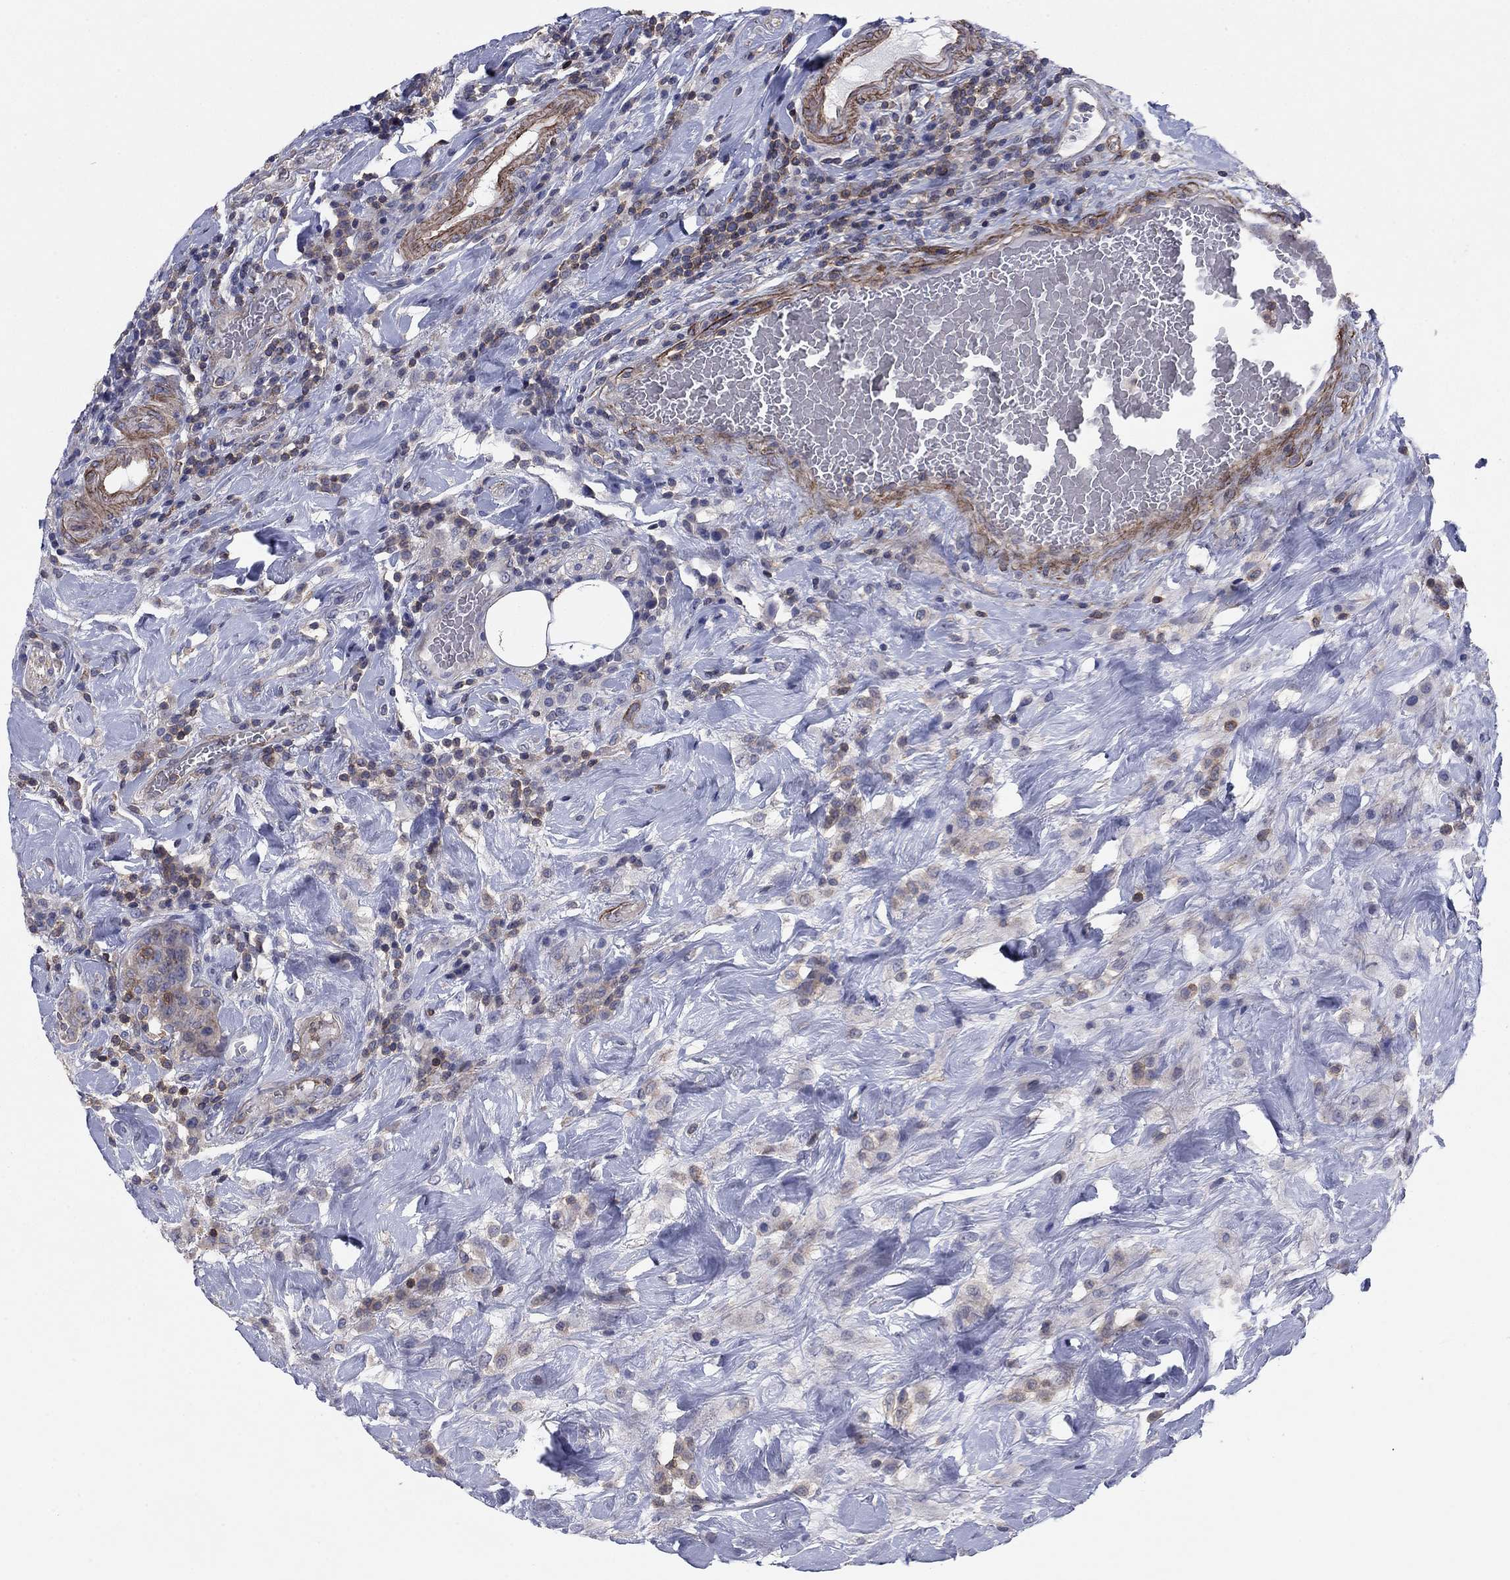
{"staining": {"intensity": "negative", "quantity": "none", "location": "none"}, "tissue": "colorectal cancer", "cell_type": "Tumor cells", "image_type": "cancer", "snomed": [{"axis": "morphology", "description": "Adenocarcinoma, NOS"}, {"axis": "topography", "description": "Colon"}], "caption": "The image shows no staining of tumor cells in colorectal adenocarcinoma. (Stains: DAB IHC with hematoxylin counter stain, Microscopy: brightfield microscopy at high magnification).", "gene": "PSD4", "patient": {"sex": "female", "age": 69}}